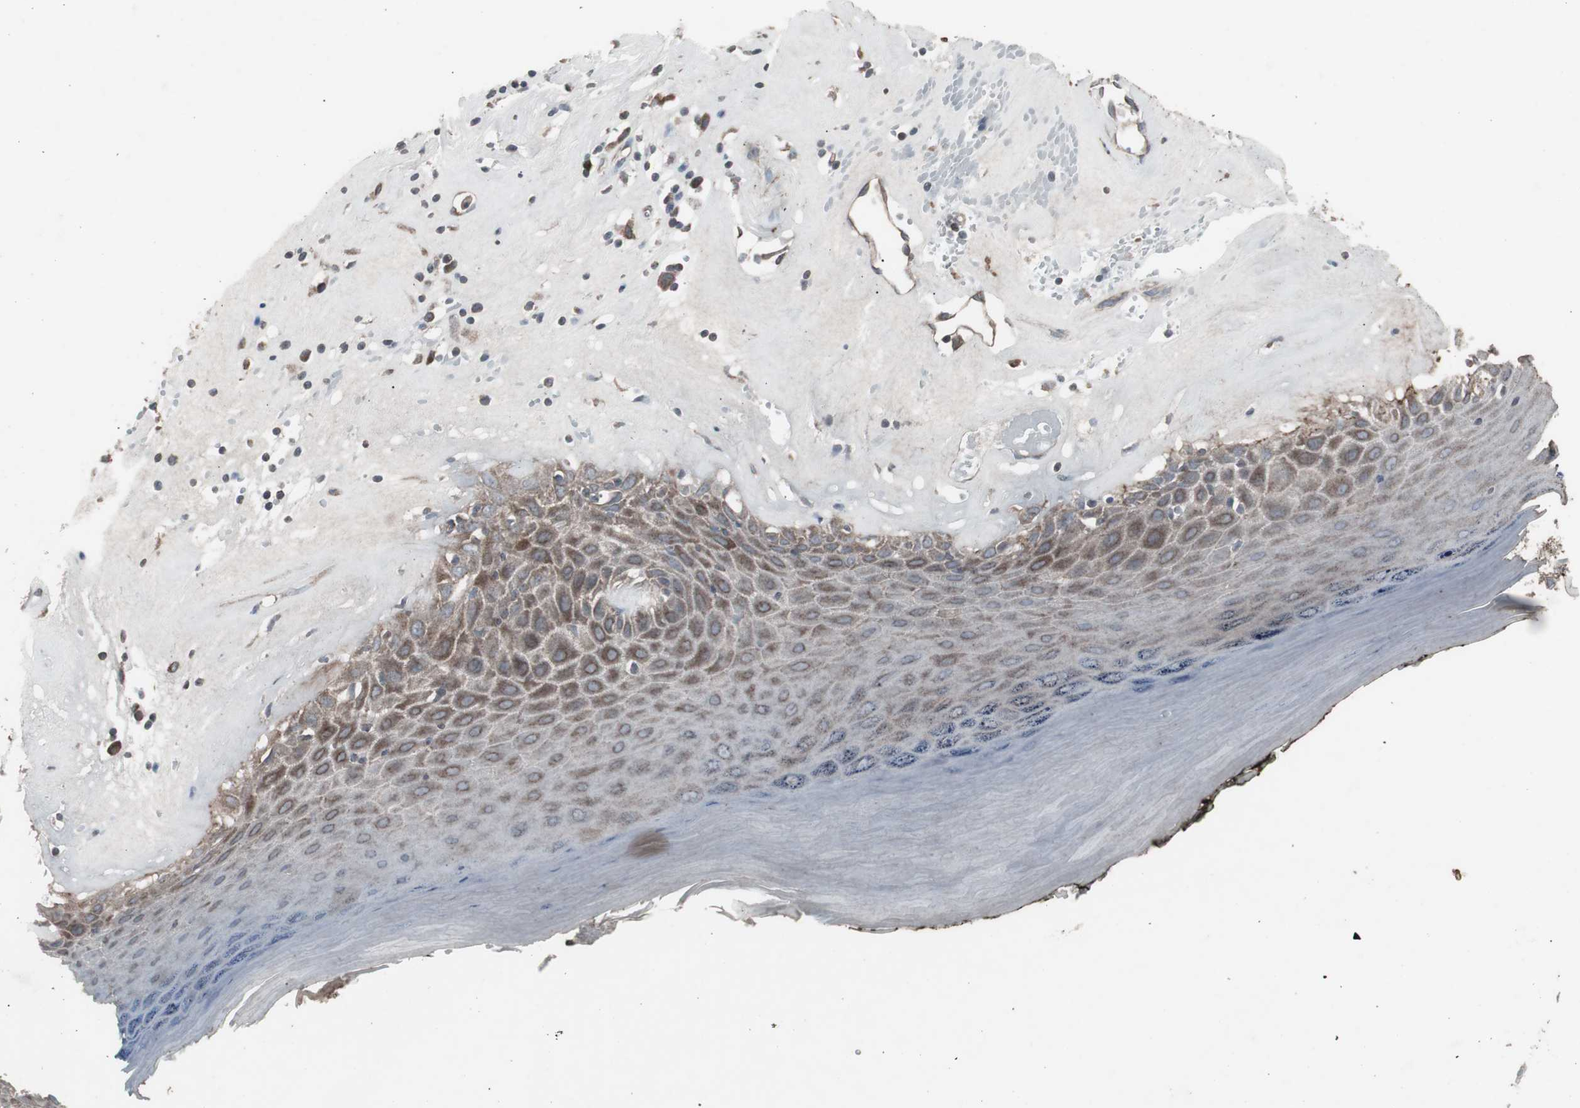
{"staining": {"intensity": "moderate", "quantity": "25%-75%", "location": "cytoplasmic/membranous"}, "tissue": "skin", "cell_type": "Epidermal cells", "image_type": "normal", "snomed": [{"axis": "morphology", "description": "Normal tissue, NOS"}, {"axis": "morphology", "description": "Inflammation, NOS"}, {"axis": "topography", "description": "Vulva"}], "caption": "Human skin stained for a protein (brown) demonstrates moderate cytoplasmic/membranous positive expression in approximately 25%-75% of epidermal cells.", "gene": "SSTR2", "patient": {"sex": "female", "age": 84}}